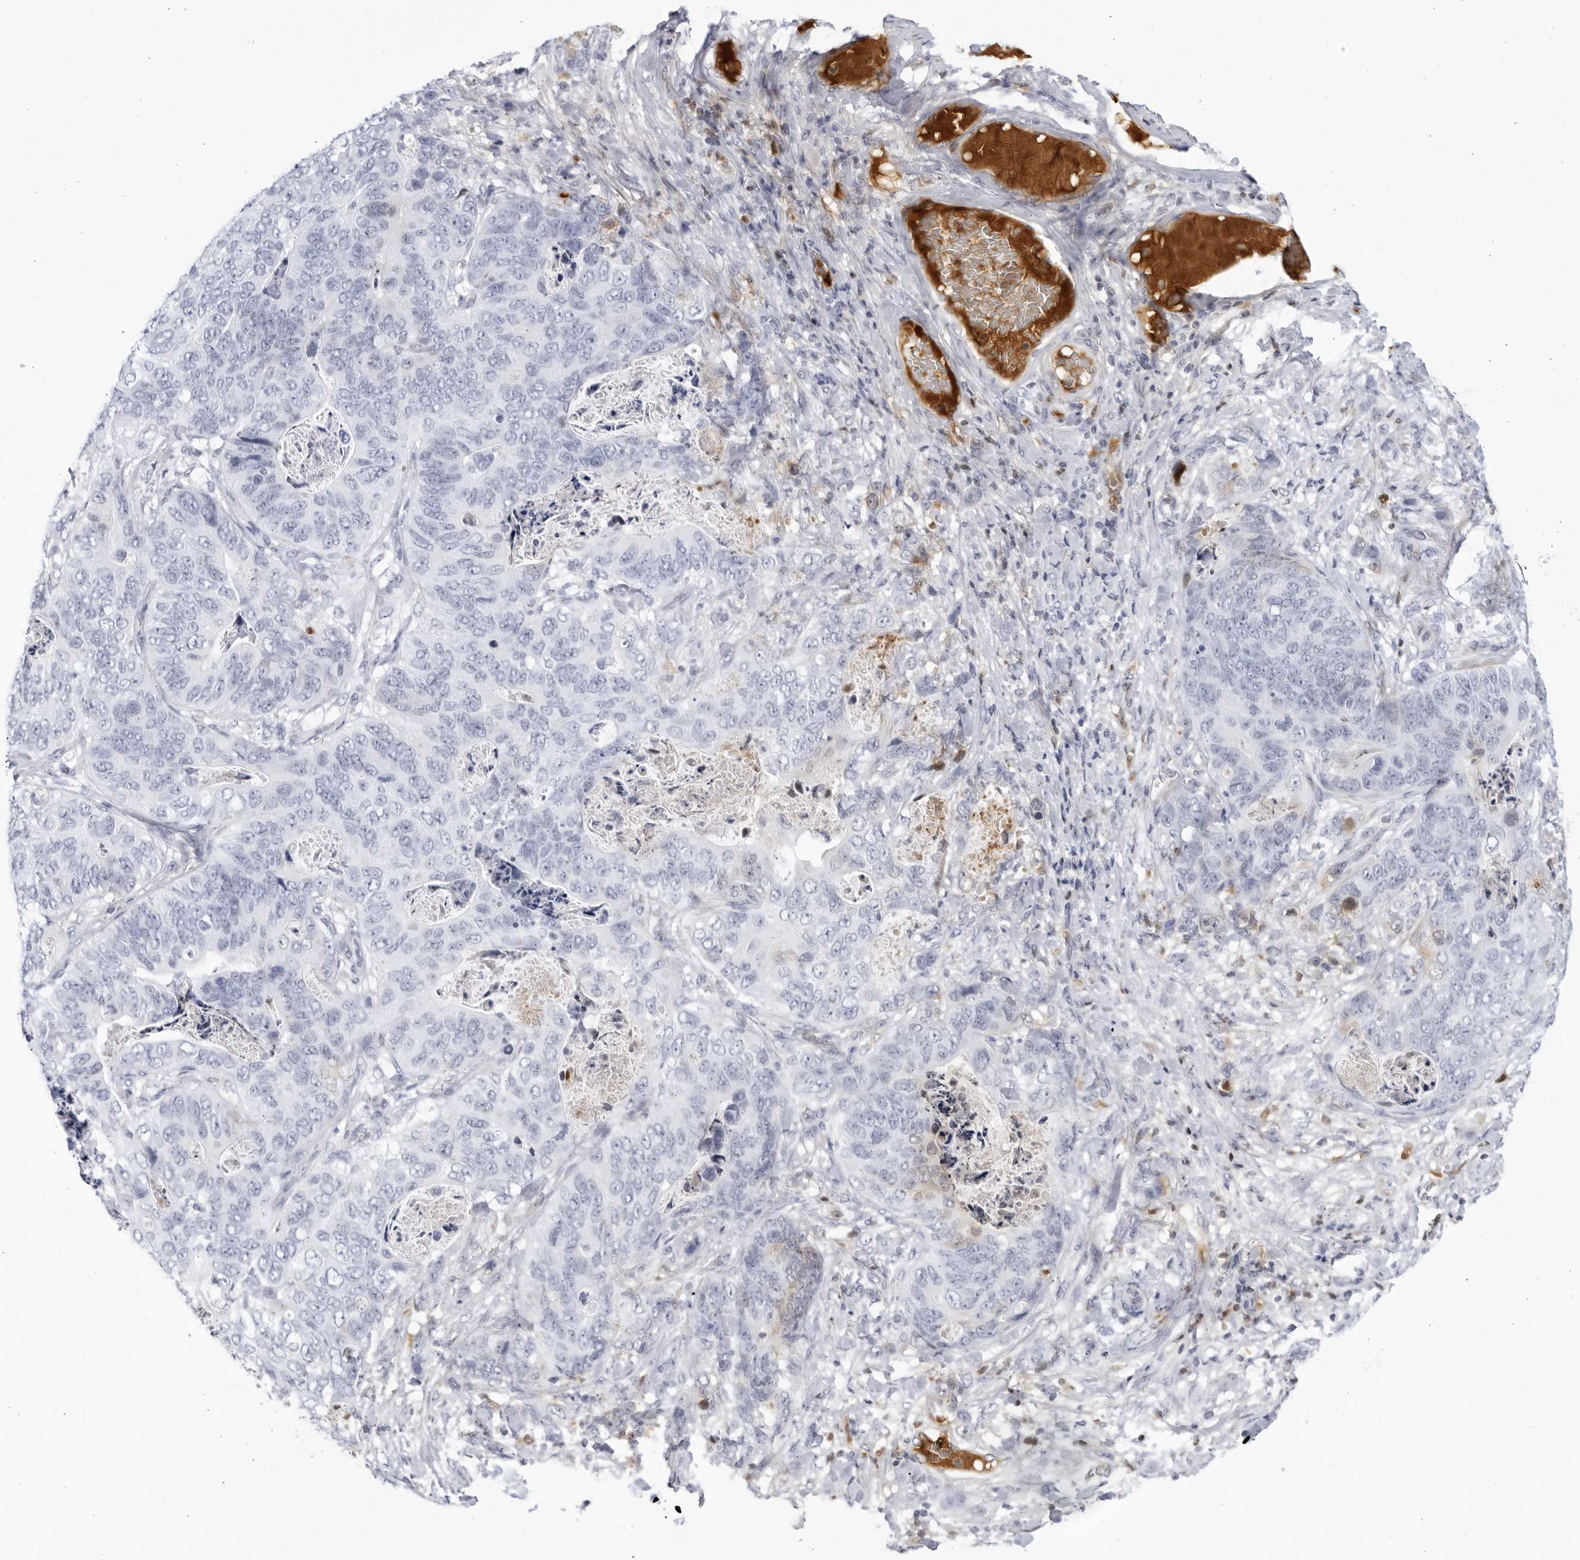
{"staining": {"intensity": "negative", "quantity": "none", "location": "none"}, "tissue": "stomach cancer", "cell_type": "Tumor cells", "image_type": "cancer", "snomed": [{"axis": "morphology", "description": "Normal tissue, NOS"}, {"axis": "morphology", "description": "Adenocarcinoma, NOS"}, {"axis": "topography", "description": "Stomach"}], "caption": "Human stomach cancer stained for a protein using immunohistochemistry (IHC) displays no positivity in tumor cells.", "gene": "CNBD1", "patient": {"sex": "female", "age": 89}}